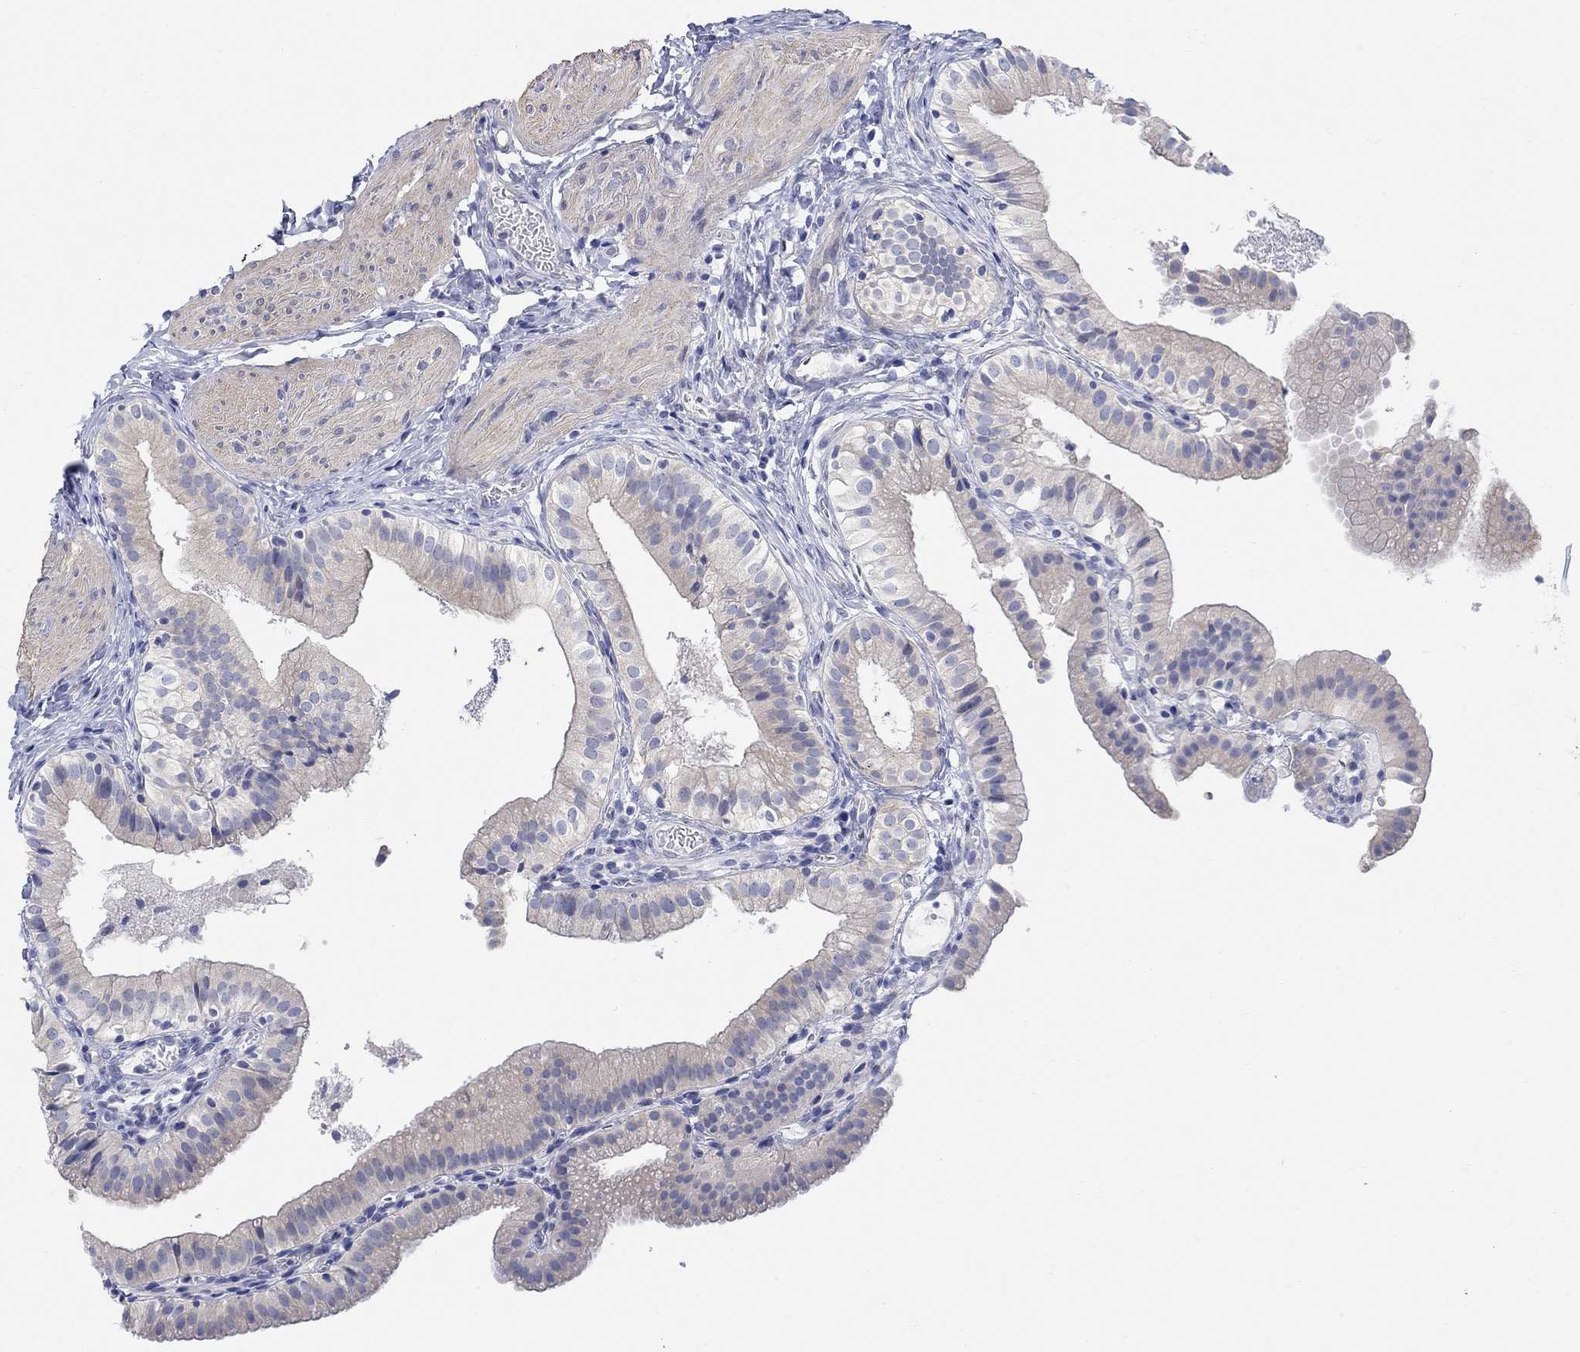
{"staining": {"intensity": "moderate", "quantity": "<25%", "location": "cytoplasmic/membranous"}, "tissue": "gallbladder", "cell_type": "Glandular cells", "image_type": "normal", "snomed": [{"axis": "morphology", "description": "Normal tissue, NOS"}, {"axis": "topography", "description": "Gallbladder"}], "caption": "Brown immunohistochemical staining in normal gallbladder displays moderate cytoplasmic/membranous staining in about <25% of glandular cells. (DAB IHC, brown staining for protein, blue staining for nuclei).", "gene": "KRT222", "patient": {"sex": "female", "age": 47}}